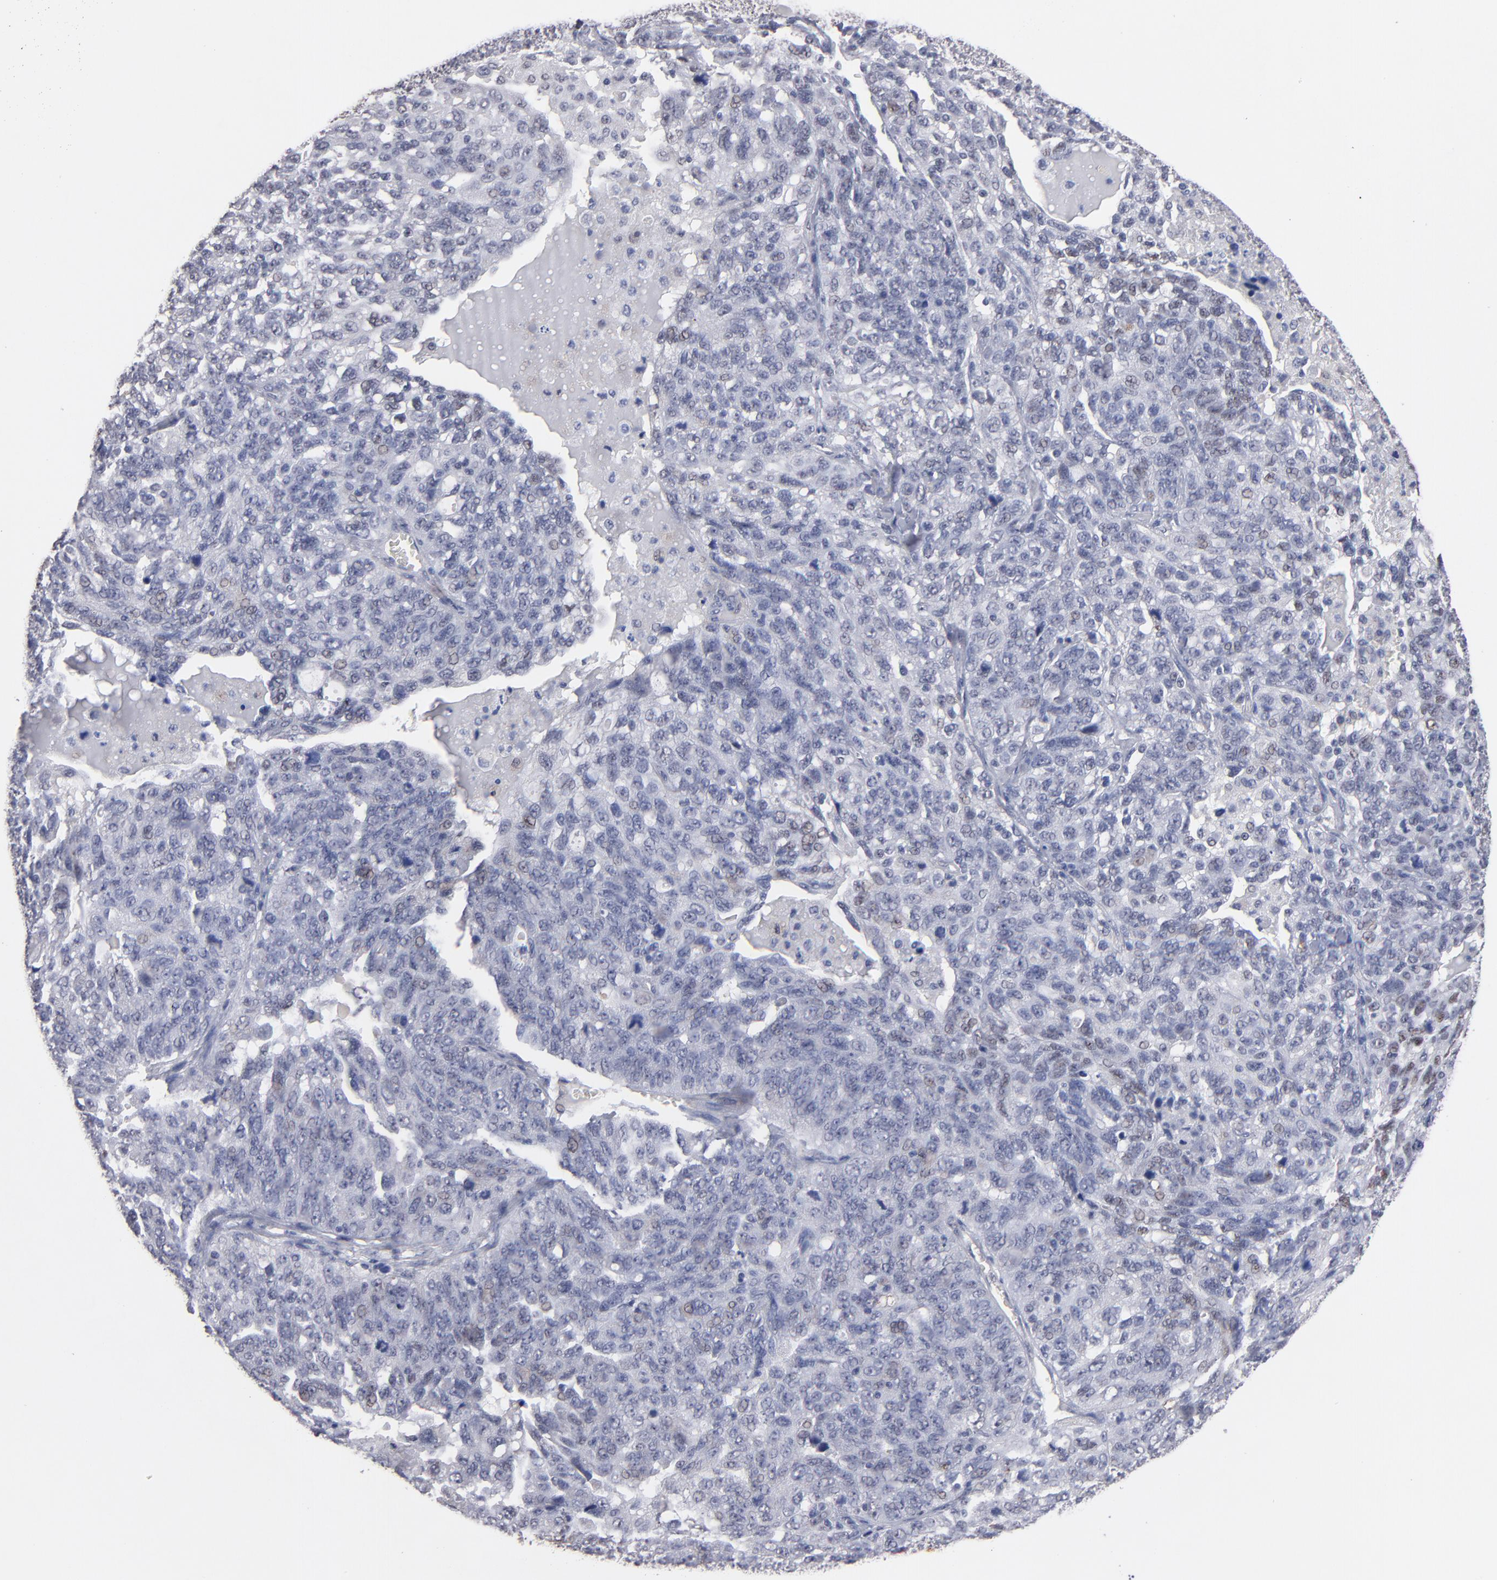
{"staining": {"intensity": "moderate", "quantity": "<25%", "location": "nuclear"}, "tissue": "ovarian cancer", "cell_type": "Tumor cells", "image_type": "cancer", "snomed": [{"axis": "morphology", "description": "Cystadenocarcinoma, serous, NOS"}, {"axis": "topography", "description": "Ovary"}], "caption": "Protein staining of ovarian cancer tissue demonstrates moderate nuclear expression in approximately <25% of tumor cells.", "gene": "MN1", "patient": {"sex": "female", "age": 71}}